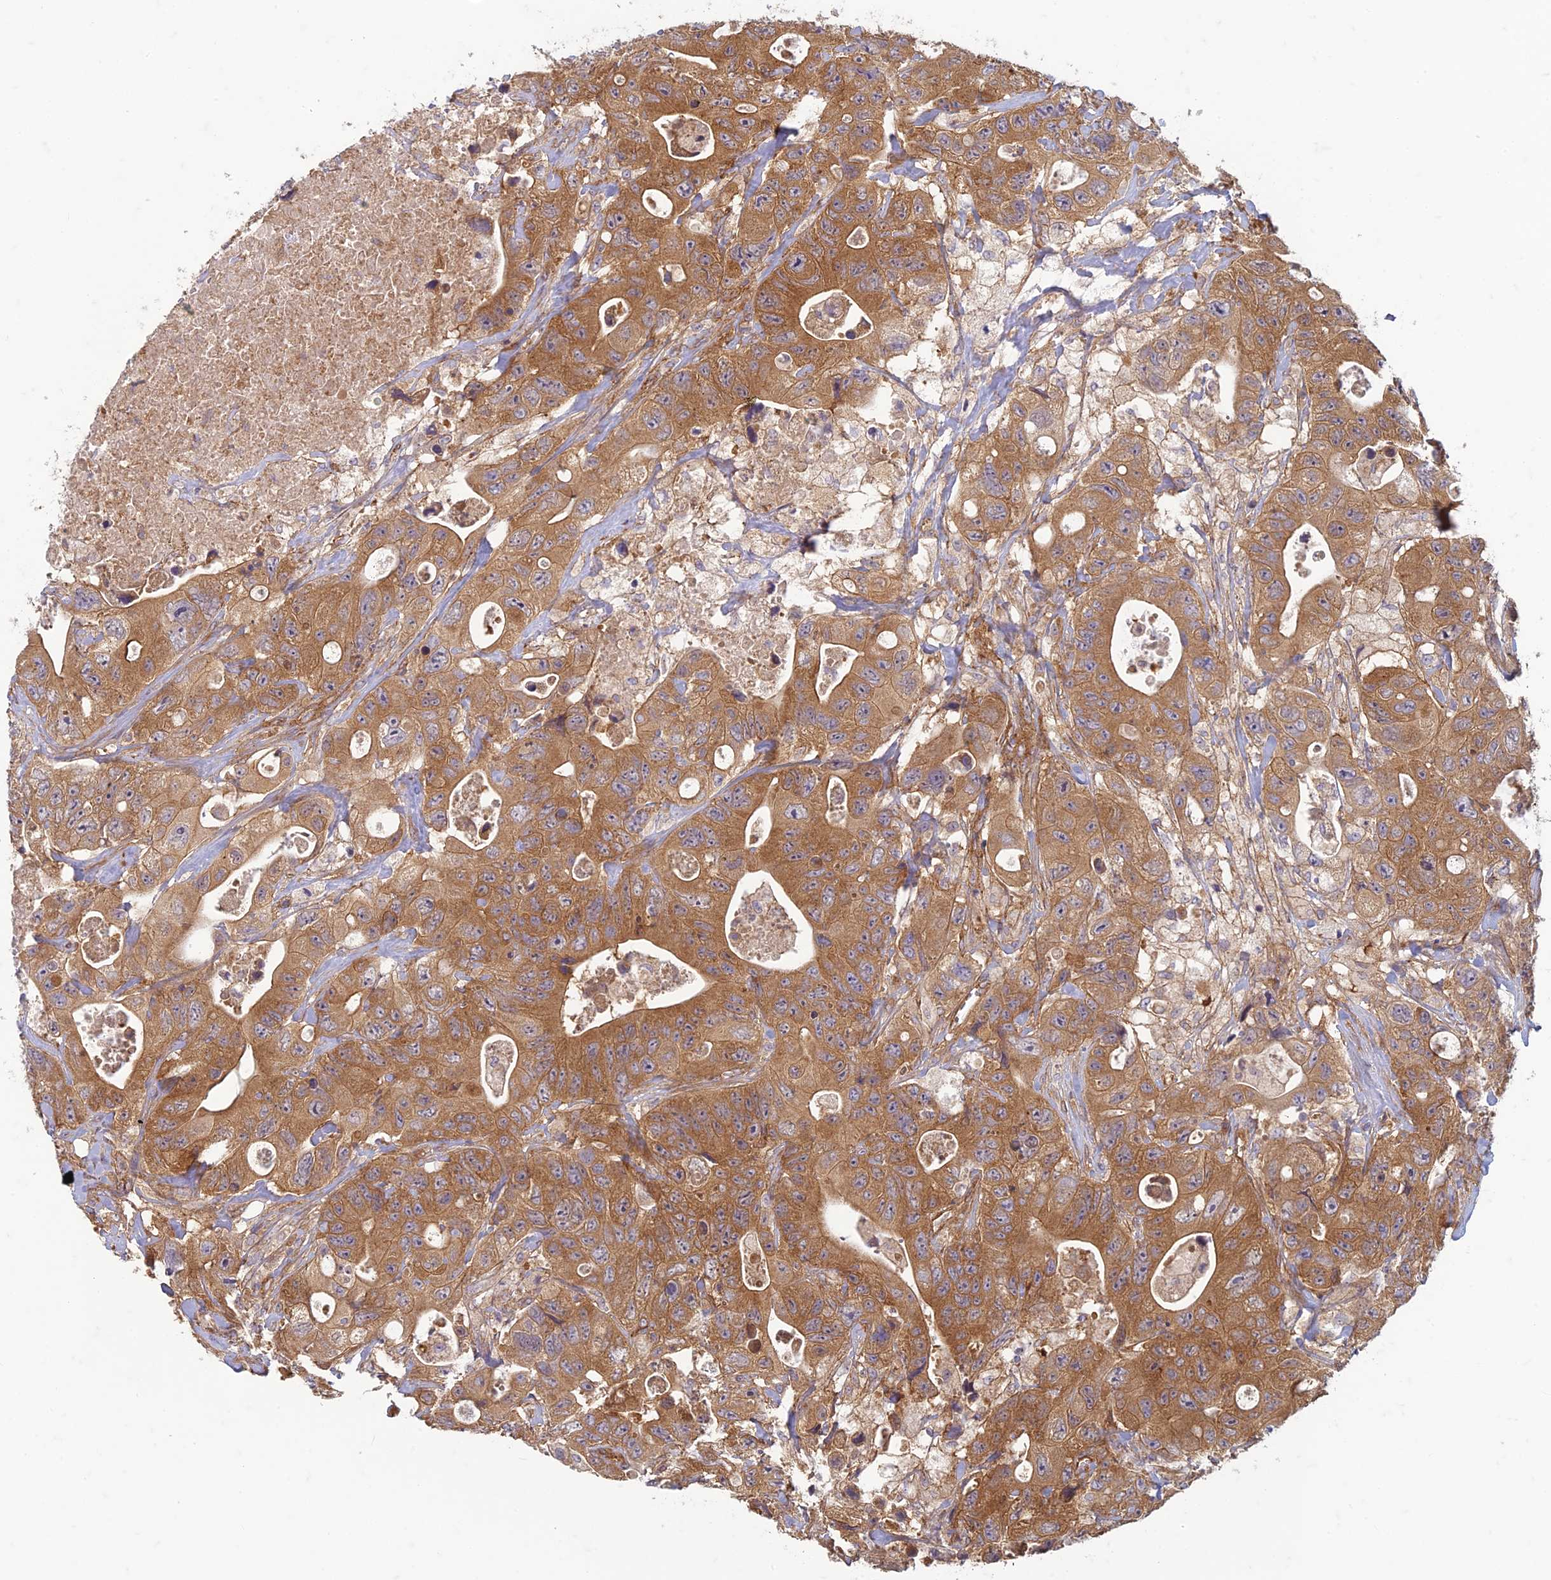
{"staining": {"intensity": "moderate", "quantity": ">75%", "location": "cytoplasmic/membranous"}, "tissue": "colorectal cancer", "cell_type": "Tumor cells", "image_type": "cancer", "snomed": [{"axis": "morphology", "description": "Adenocarcinoma, NOS"}, {"axis": "topography", "description": "Colon"}], "caption": "Tumor cells exhibit medium levels of moderate cytoplasmic/membranous expression in approximately >75% of cells in colorectal cancer.", "gene": "TCF25", "patient": {"sex": "female", "age": 46}}